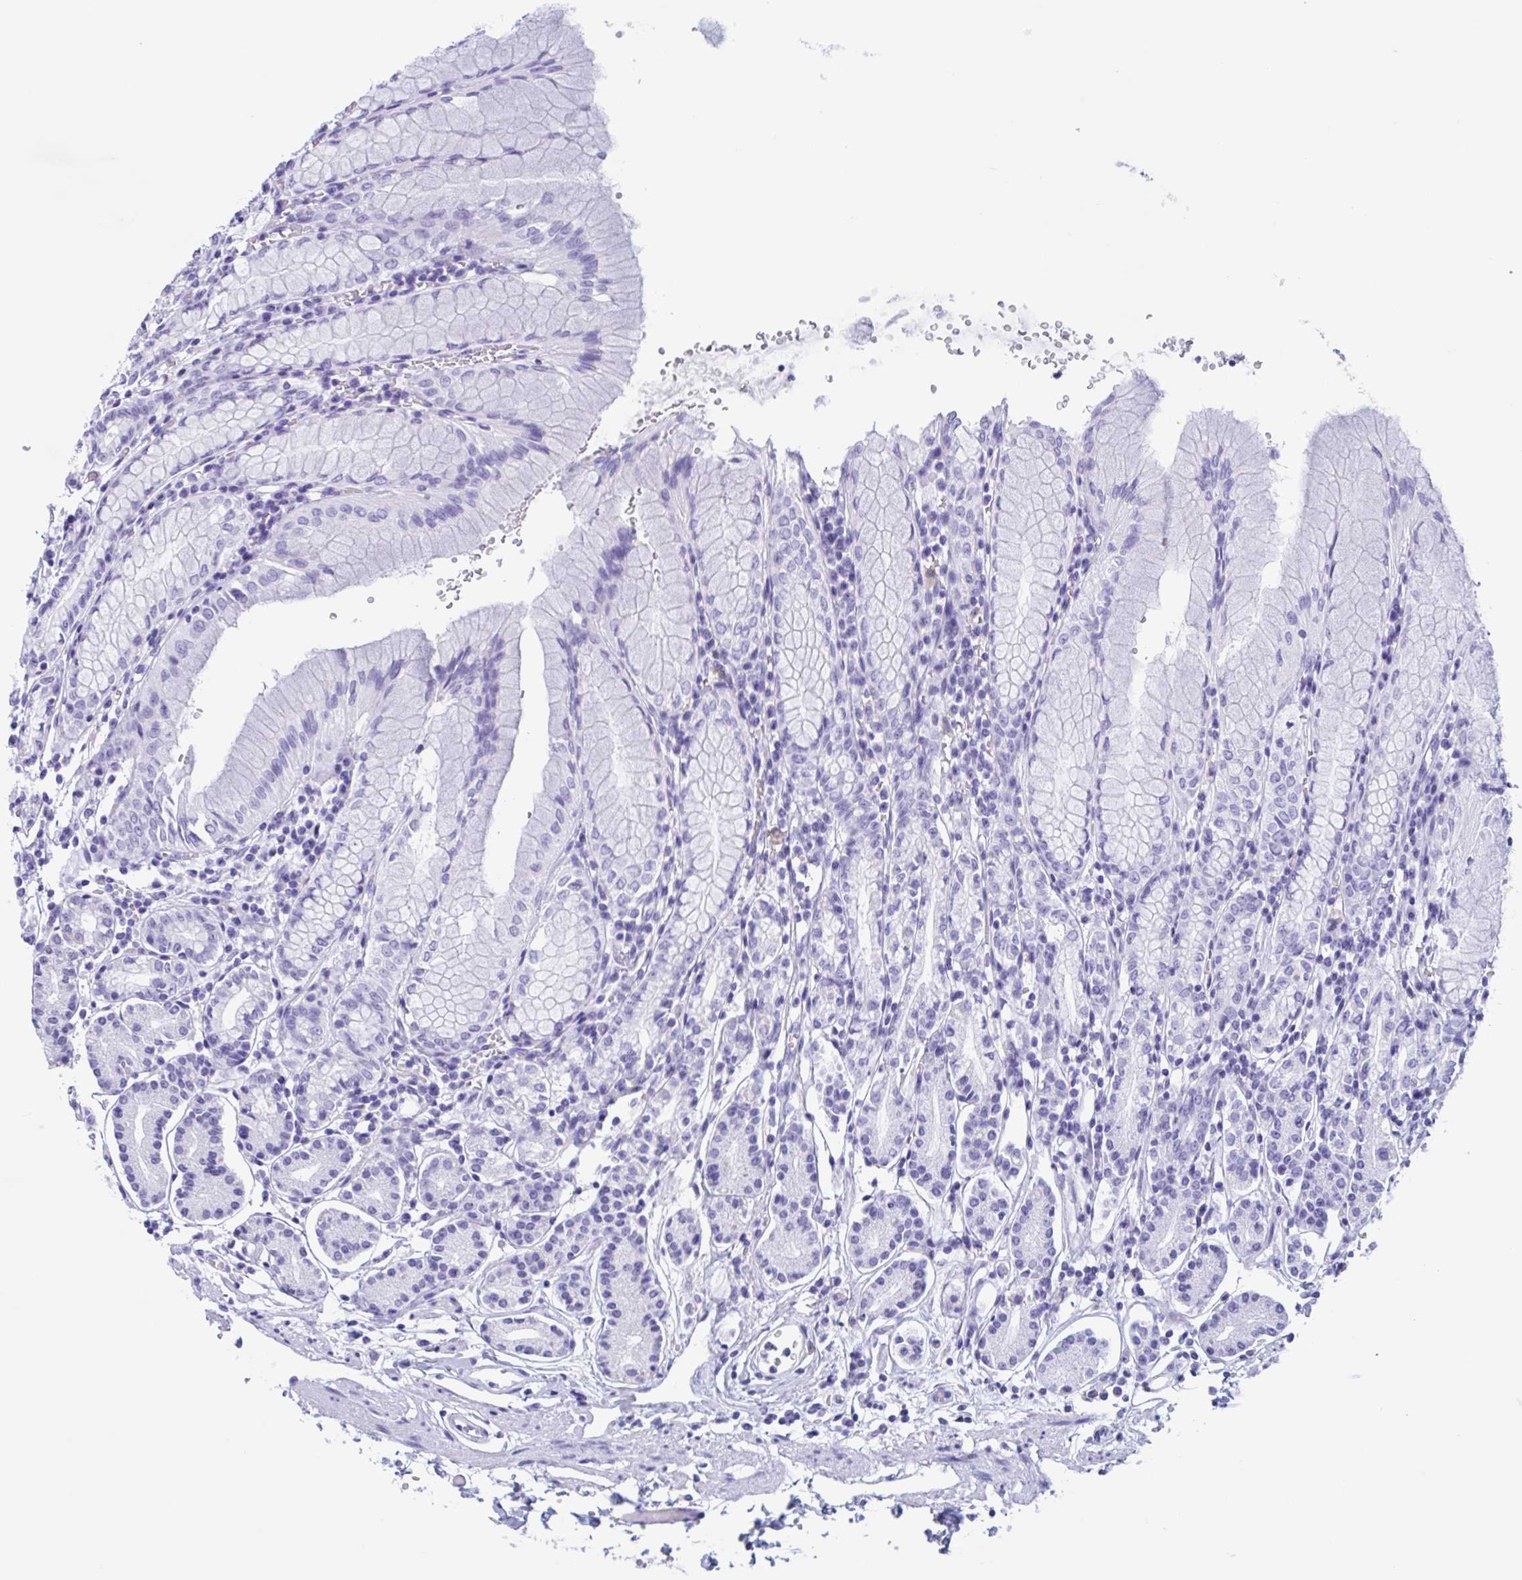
{"staining": {"intensity": "negative", "quantity": "none", "location": "none"}, "tissue": "stomach", "cell_type": "Glandular cells", "image_type": "normal", "snomed": [{"axis": "morphology", "description": "Normal tissue, NOS"}, {"axis": "topography", "description": "Stomach"}], "caption": "Immunohistochemistry (IHC) histopathology image of unremarkable human stomach stained for a protein (brown), which shows no positivity in glandular cells.", "gene": "ZNF850", "patient": {"sex": "female", "age": 62}}